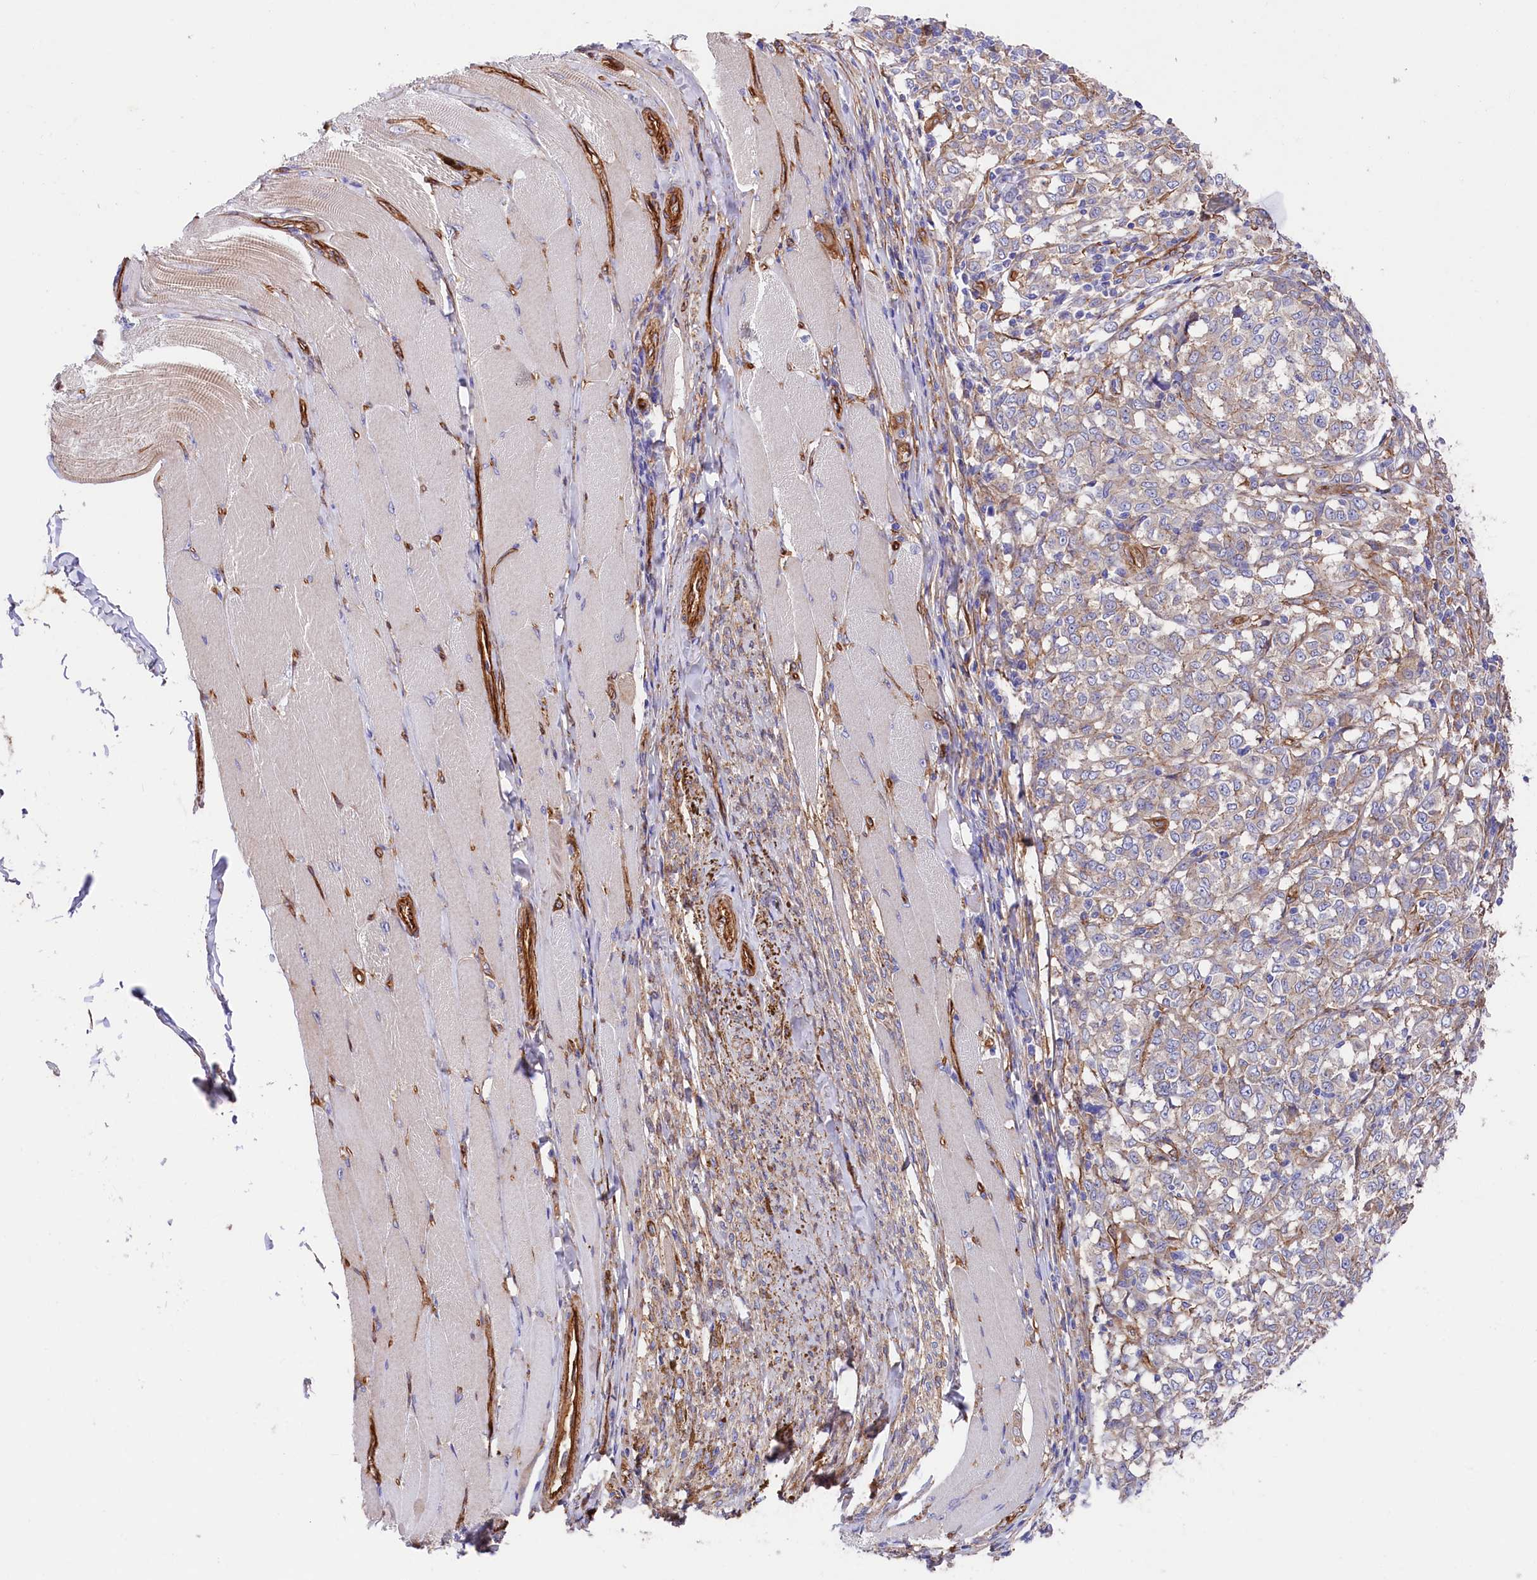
{"staining": {"intensity": "negative", "quantity": "none", "location": "none"}, "tissue": "melanoma", "cell_type": "Tumor cells", "image_type": "cancer", "snomed": [{"axis": "morphology", "description": "Malignant melanoma, NOS"}, {"axis": "topography", "description": "Skin"}], "caption": "There is no significant expression in tumor cells of malignant melanoma. (DAB IHC, high magnification).", "gene": "TNKS1BP1", "patient": {"sex": "female", "age": 72}}